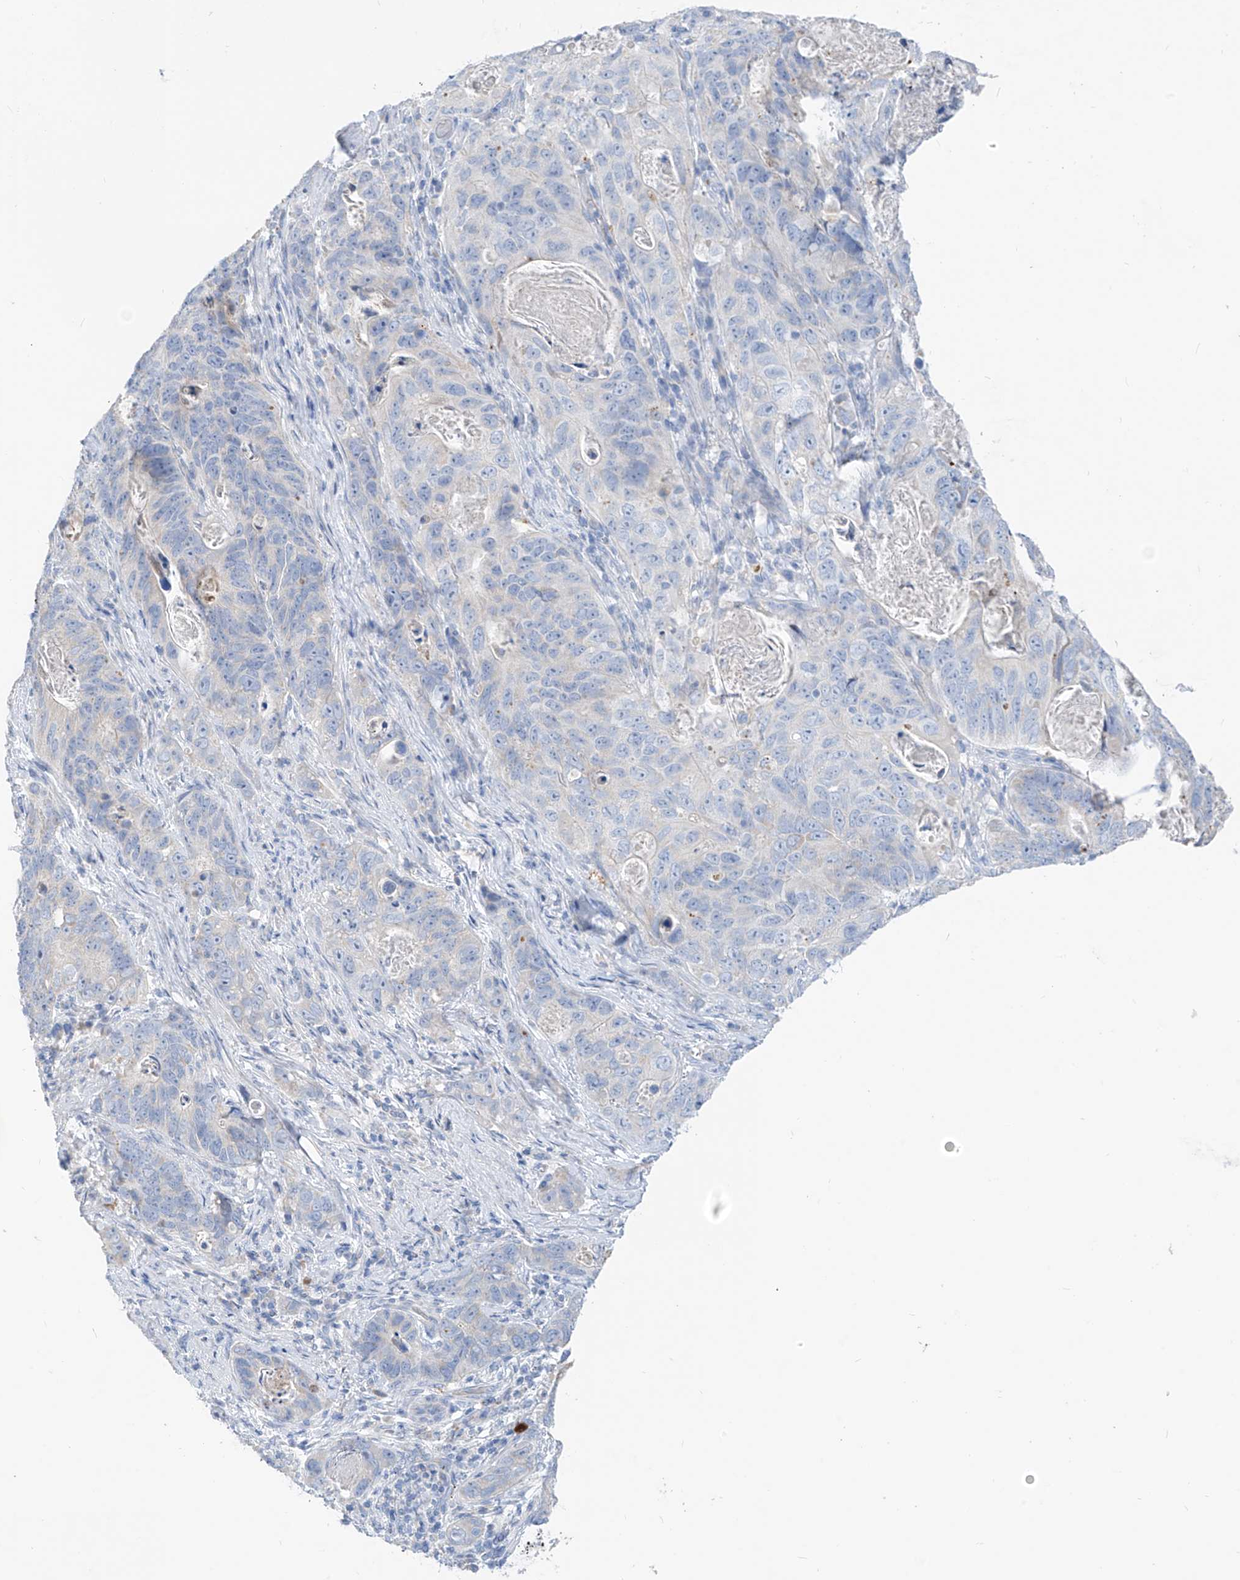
{"staining": {"intensity": "negative", "quantity": "none", "location": "none"}, "tissue": "stomach cancer", "cell_type": "Tumor cells", "image_type": "cancer", "snomed": [{"axis": "morphology", "description": "Normal tissue, NOS"}, {"axis": "morphology", "description": "Adenocarcinoma, NOS"}, {"axis": "topography", "description": "Stomach"}], "caption": "Stomach cancer stained for a protein using IHC exhibits no staining tumor cells.", "gene": "ZNF404", "patient": {"sex": "female", "age": 89}}